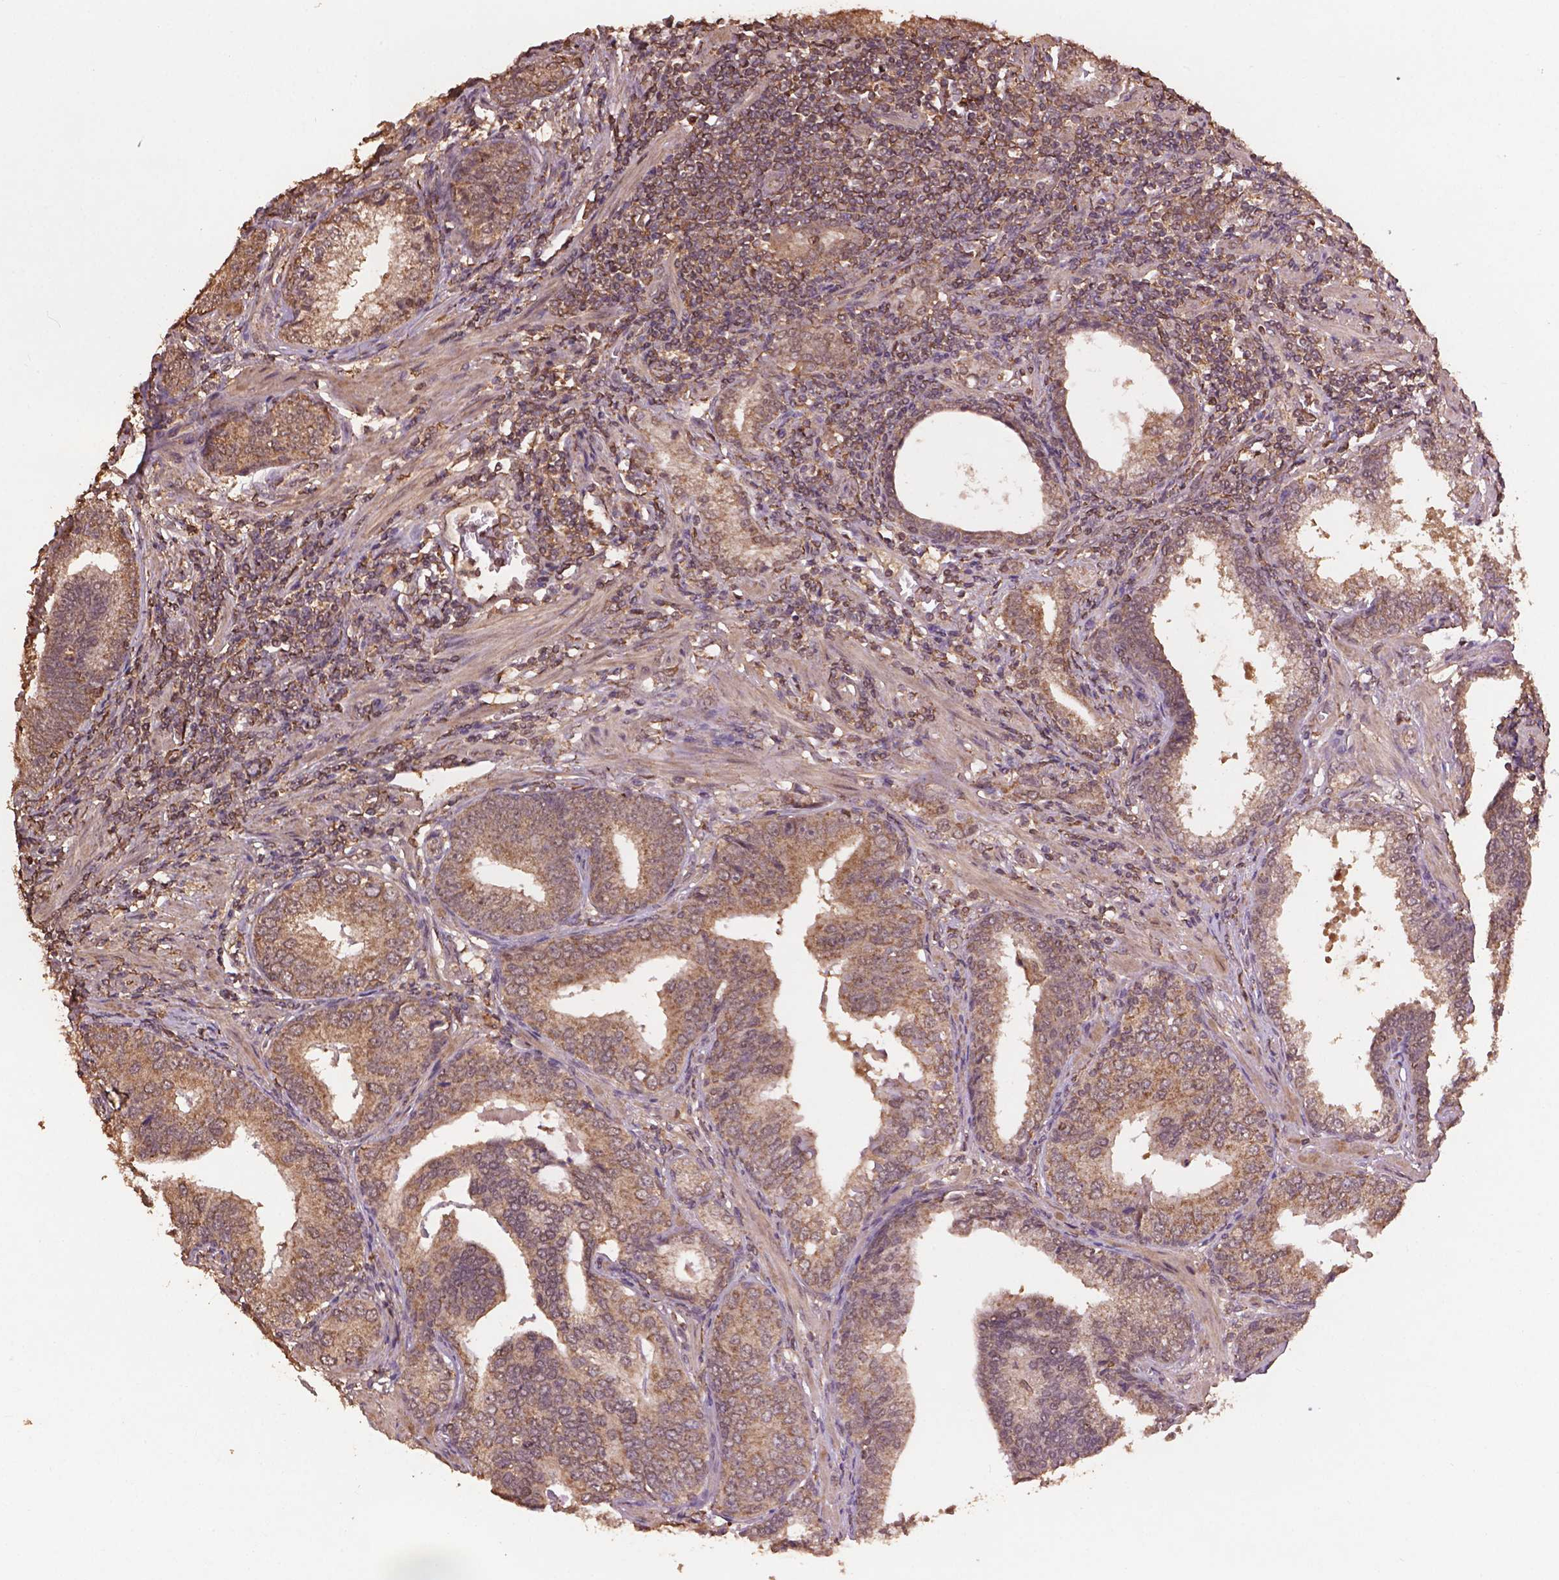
{"staining": {"intensity": "weak", "quantity": ">75%", "location": "cytoplasmic/membranous"}, "tissue": "prostate cancer", "cell_type": "Tumor cells", "image_type": "cancer", "snomed": [{"axis": "morphology", "description": "Adenocarcinoma, NOS"}, {"axis": "topography", "description": "Prostate"}], "caption": "DAB immunohistochemical staining of adenocarcinoma (prostate) demonstrates weak cytoplasmic/membranous protein staining in about >75% of tumor cells.", "gene": "BABAM1", "patient": {"sex": "male", "age": 64}}